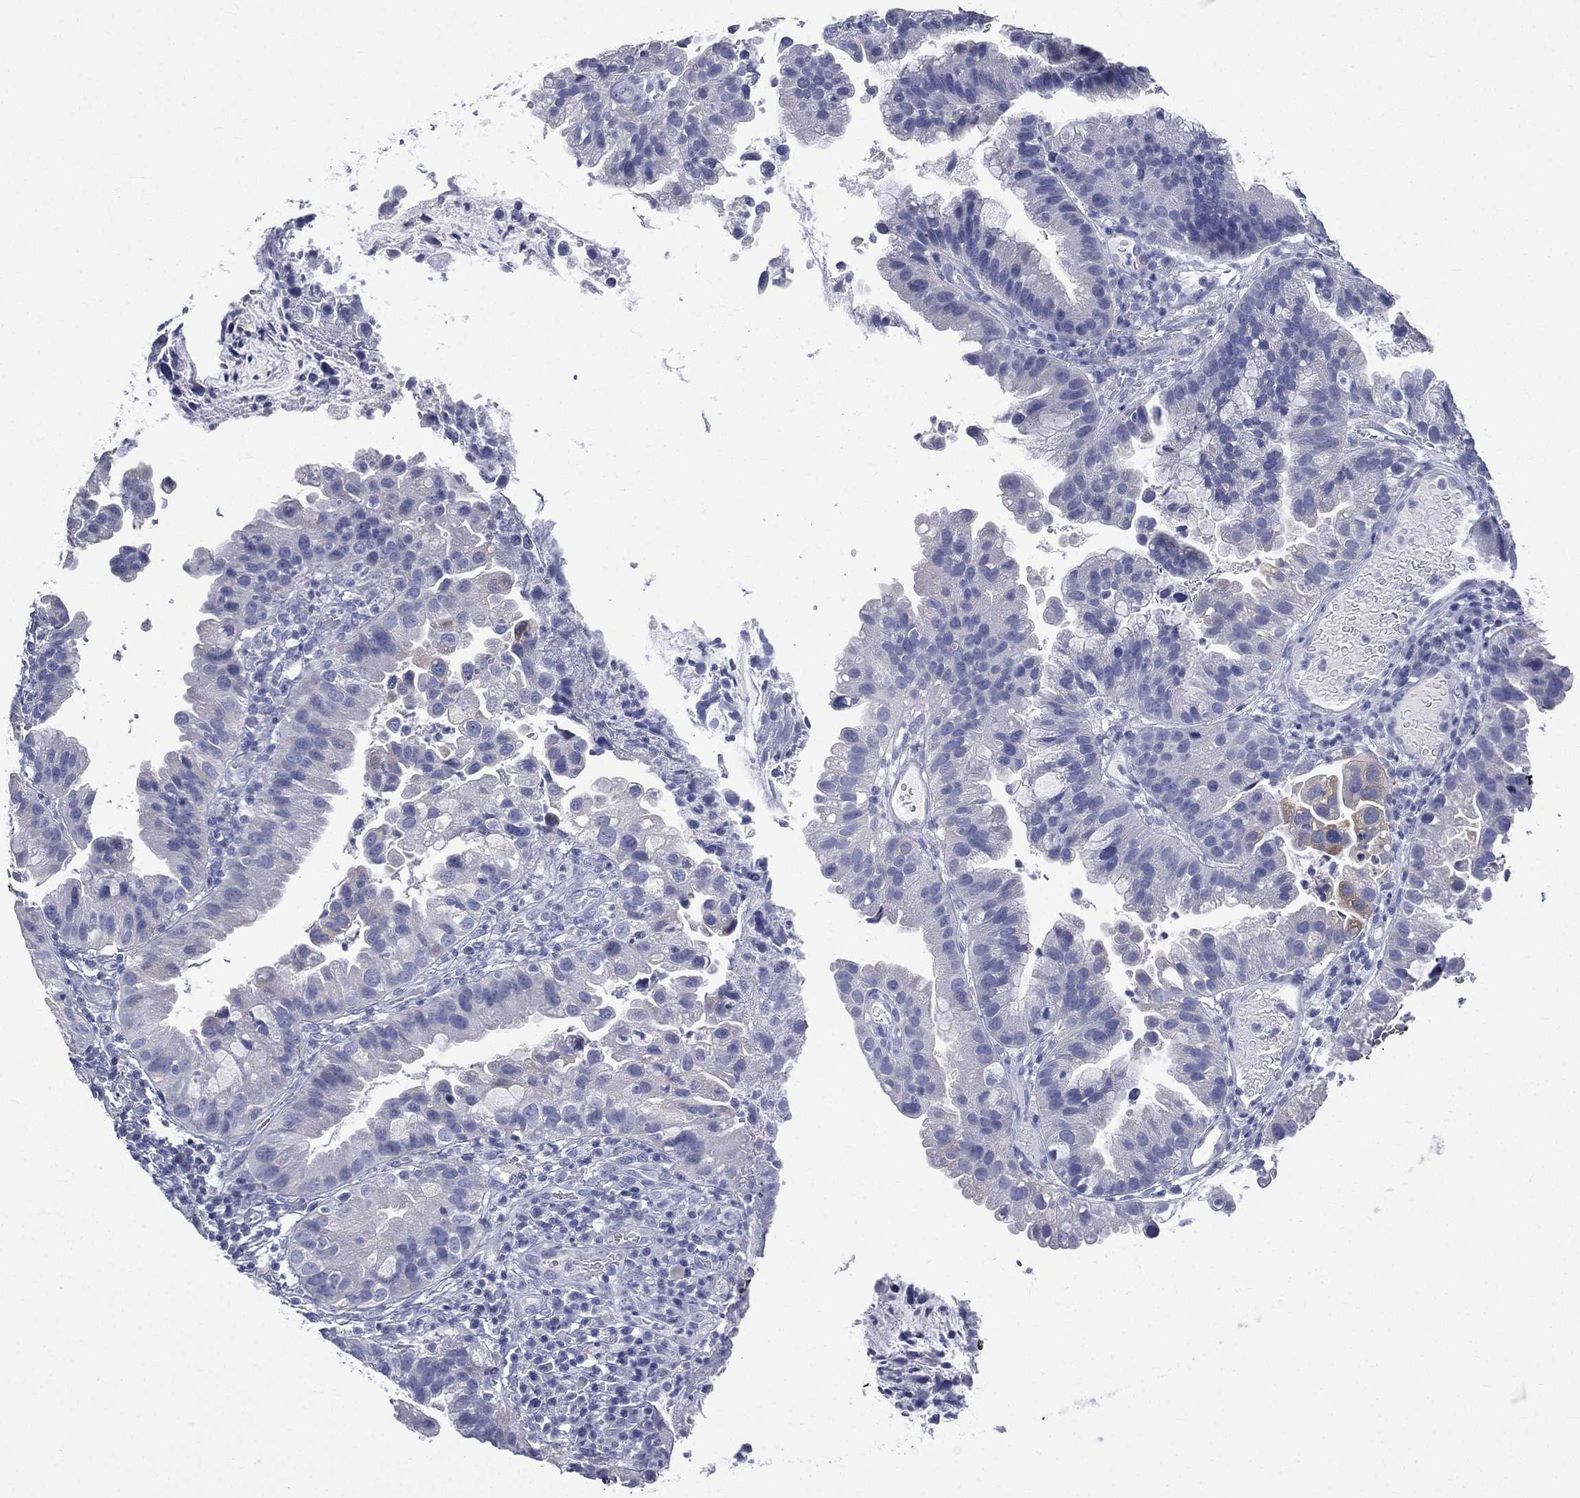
{"staining": {"intensity": "negative", "quantity": "none", "location": "none"}, "tissue": "cervical cancer", "cell_type": "Tumor cells", "image_type": "cancer", "snomed": [{"axis": "morphology", "description": "Adenocarcinoma, NOS"}, {"axis": "topography", "description": "Cervix"}], "caption": "Image shows no protein positivity in tumor cells of cervical adenocarcinoma tissue.", "gene": "CES2", "patient": {"sex": "female", "age": 34}}